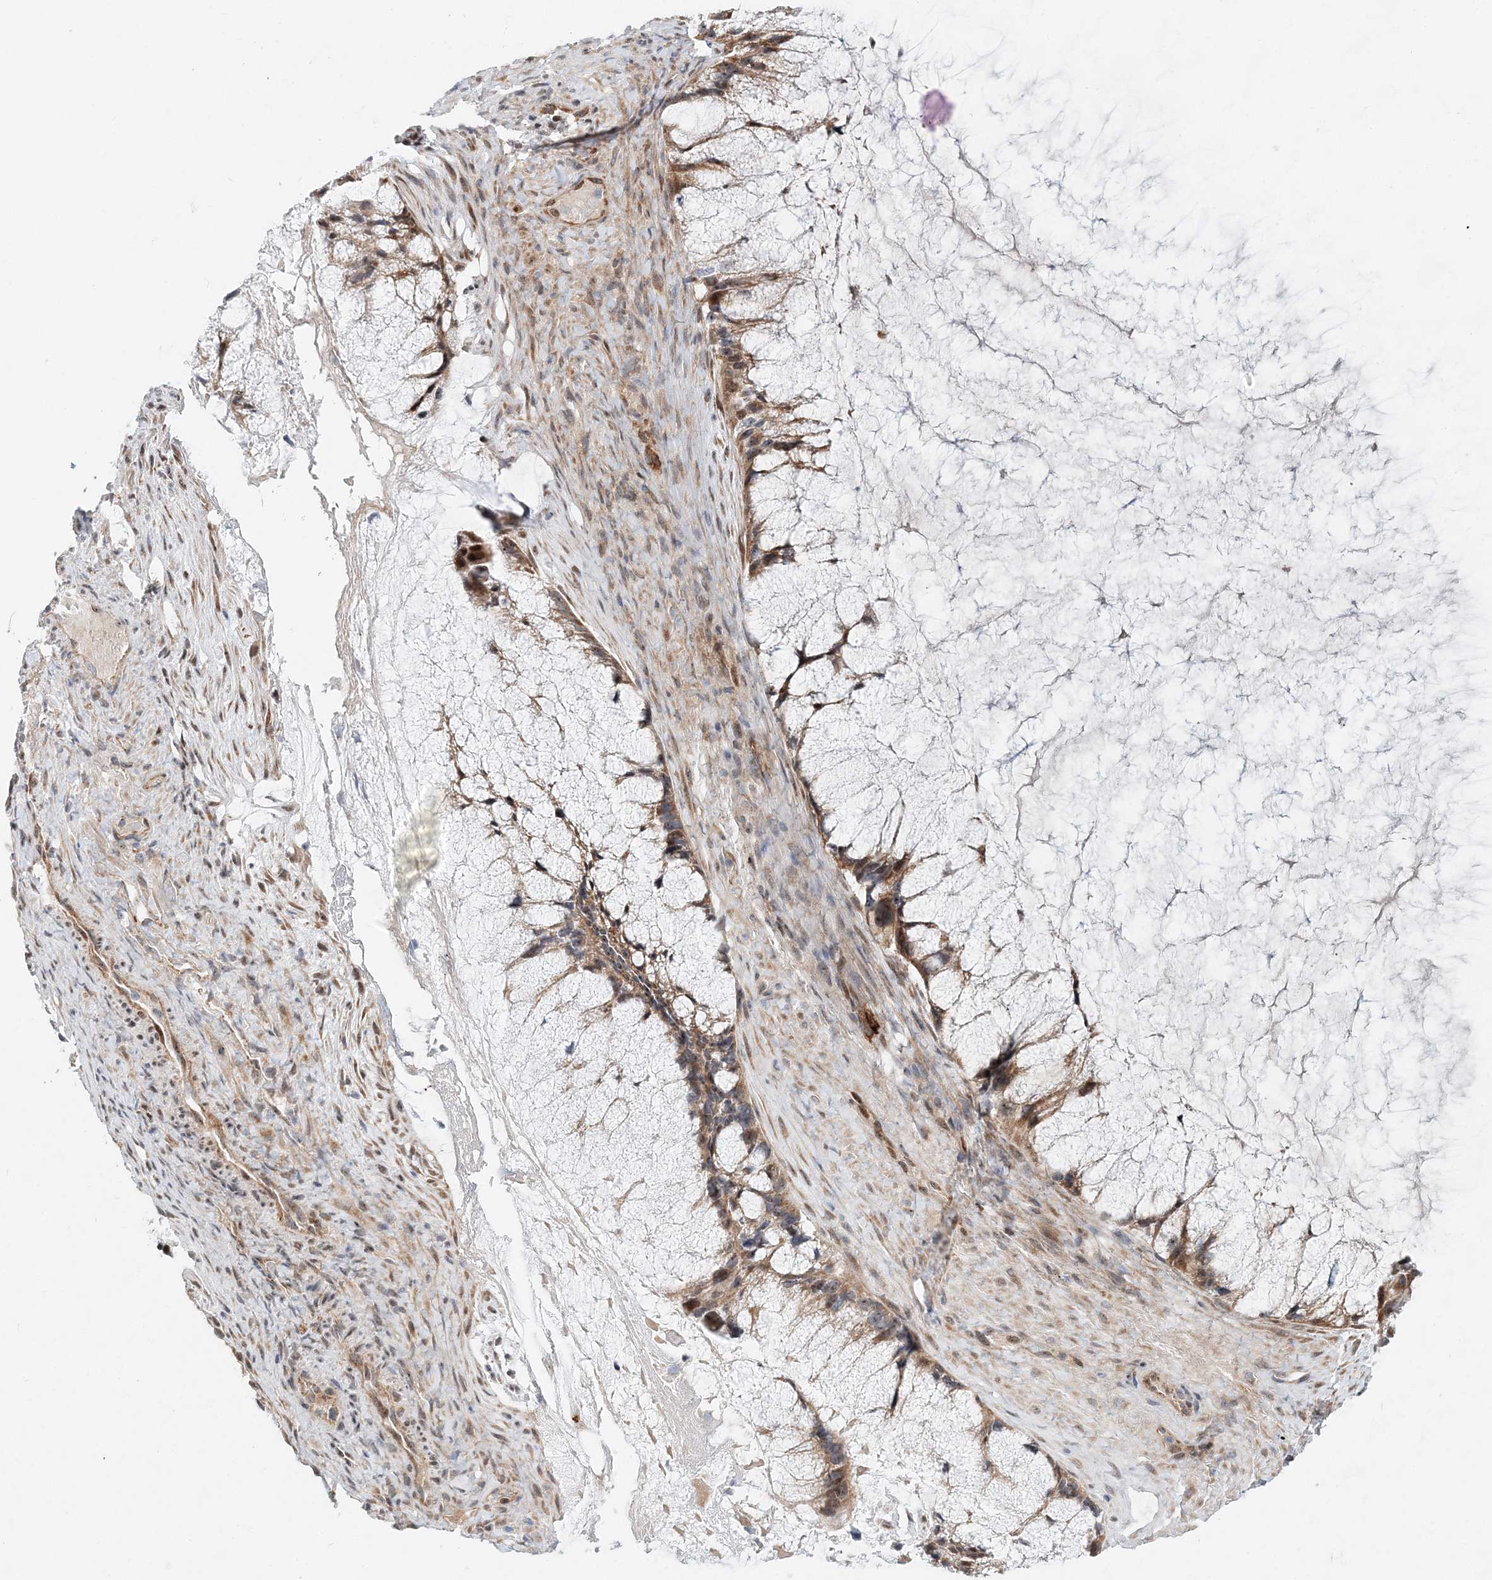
{"staining": {"intensity": "moderate", "quantity": ">75%", "location": "cytoplasmic/membranous"}, "tissue": "ovarian cancer", "cell_type": "Tumor cells", "image_type": "cancer", "snomed": [{"axis": "morphology", "description": "Cystadenocarcinoma, mucinous, NOS"}, {"axis": "topography", "description": "Ovary"}], "caption": "The image exhibits immunohistochemical staining of mucinous cystadenocarcinoma (ovarian). There is moderate cytoplasmic/membranous positivity is identified in approximately >75% of tumor cells.", "gene": "CXXC5", "patient": {"sex": "female", "age": 37}}